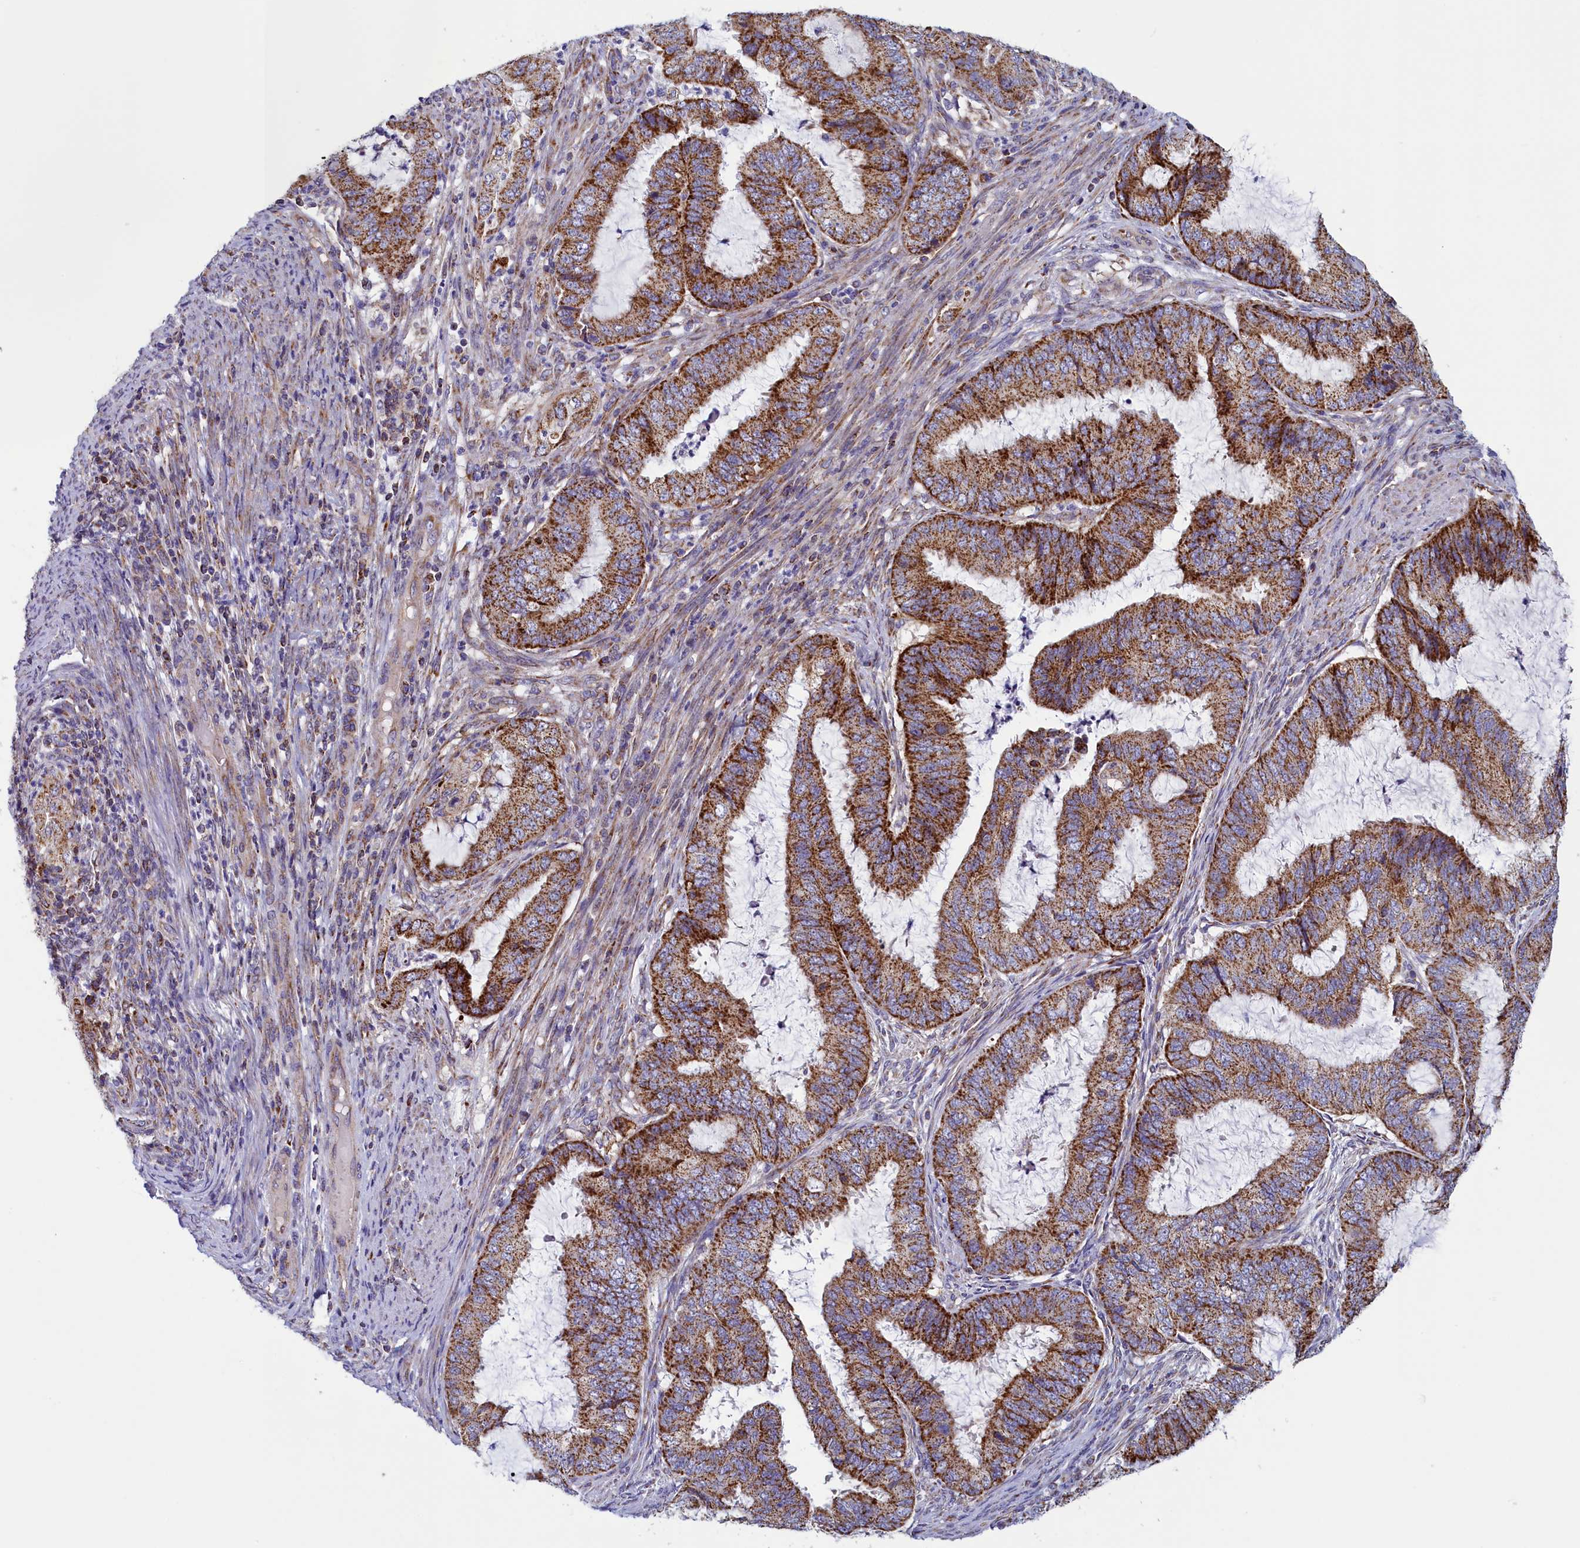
{"staining": {"intensity": "strong", "quantity": ">75%", "location": "cytoplasmic/membranous"}, "tissue": "endometrial cancer", "cell_type": "Tumor cells", "image_type": "cancer", "snomed": [{"axis": "morphology", "description": "Adenocarcinoma, NOS"}, {"axis": "topography", "description": "Endometrium"}], "caption": "Protein expression analysis of adenocarcinoma (endometrial) exhibits strong cytoplasmic/membranous positivity in about >75% of tumor cells.", "gene": "IFT122", "patient": {"sex": "female", "age": 51}}